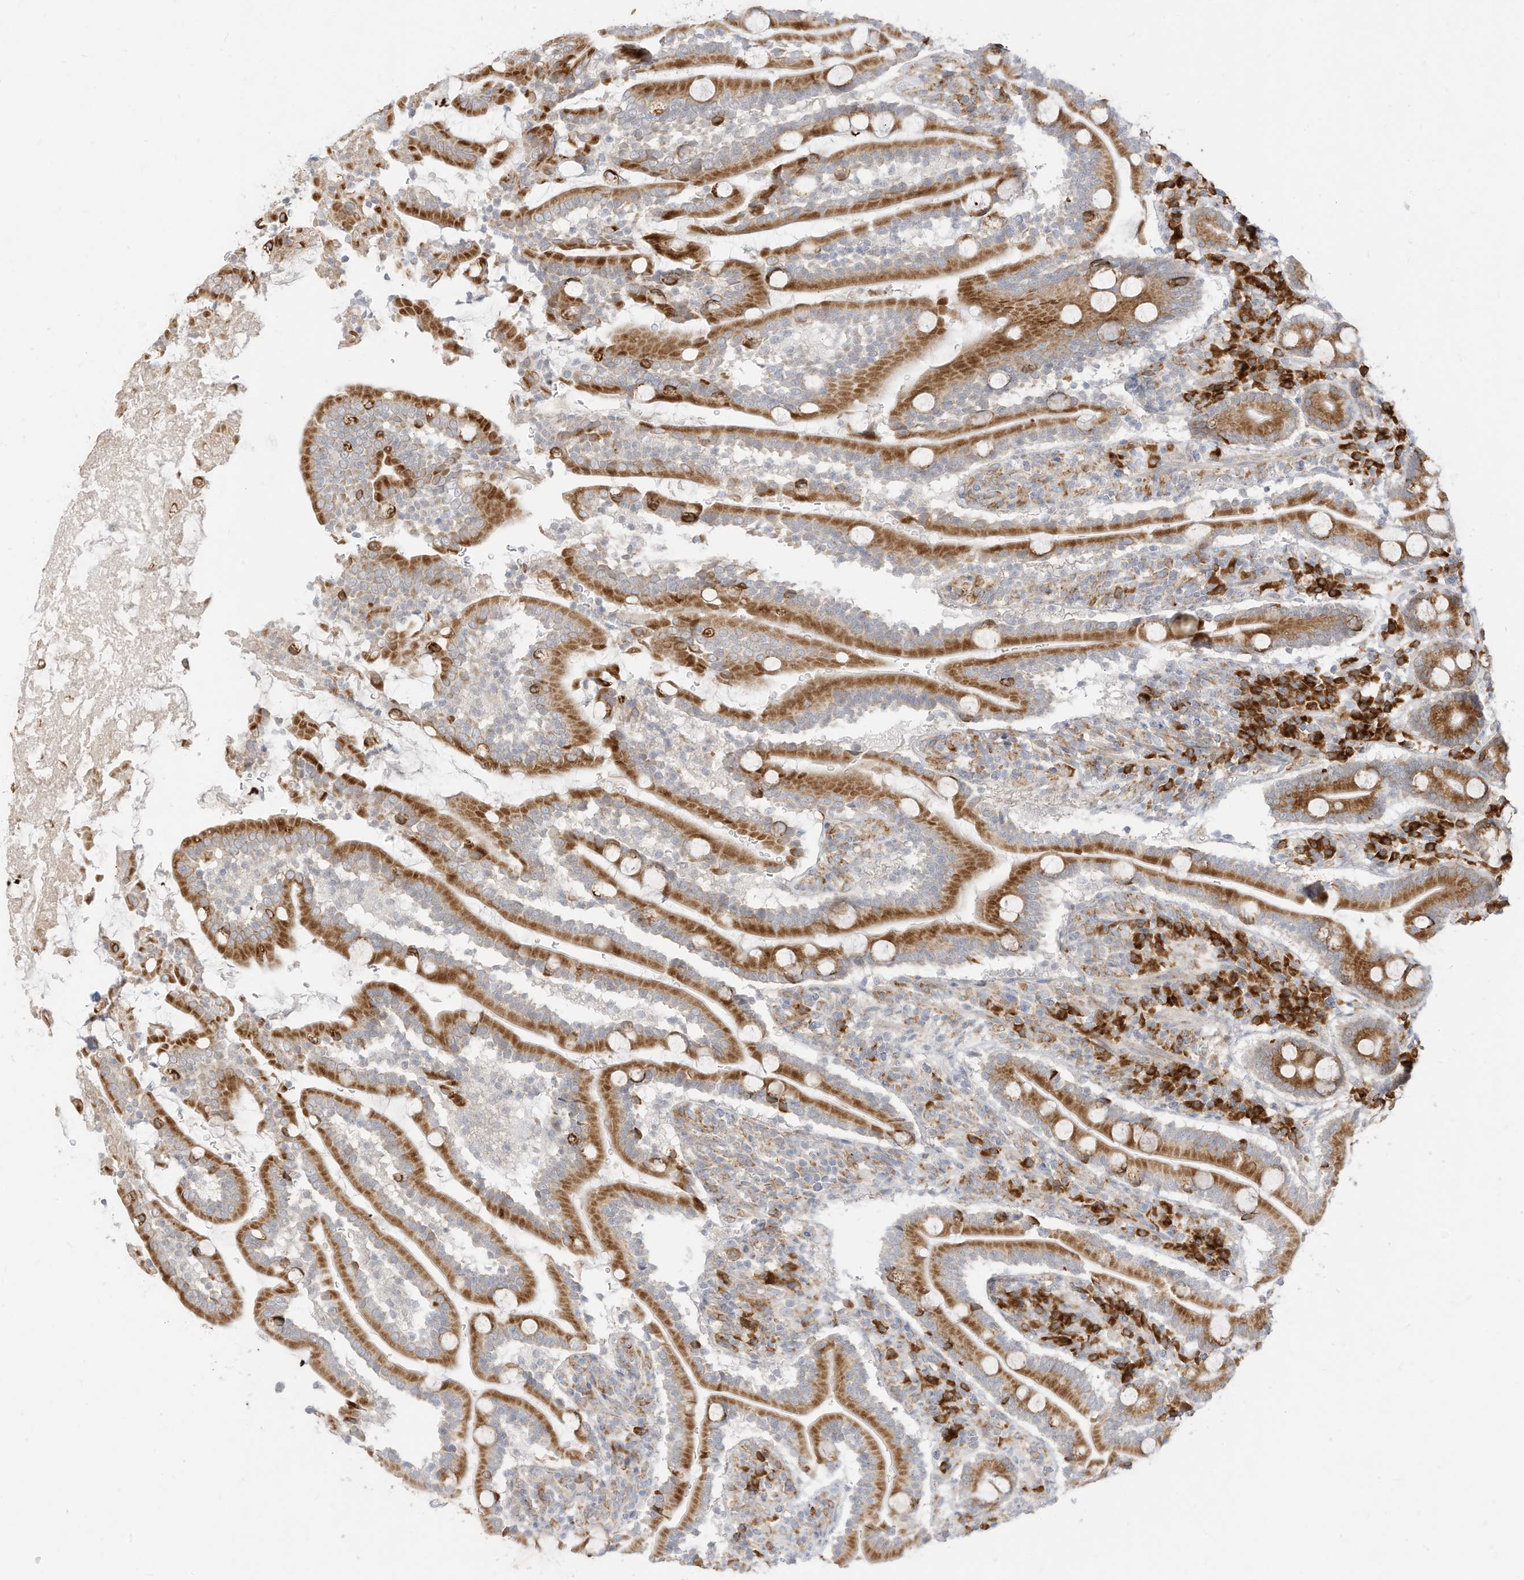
{"staining": {"intensity": "moderate", "quantity": ">75%", "location": "cytoplasmic/membranous"}, "tissue": "duodenum", "cell_type": "Glandular cells", "image_type": "normal", "snomed": [{"axis": "morphology", "description": "Normal tissue, NOS"}, {"axis": "topography", "description": "Duodenum"}], "caption": "Moderate cytoplasmic/membranous expression is seen in approximately >75% of glandular cells in unremarkable duodenum. (DAB = brown stain, brightfield microscopy at high magnification).", "gene": "STT3A", "patient": {"sex": "male", "age": 35}}